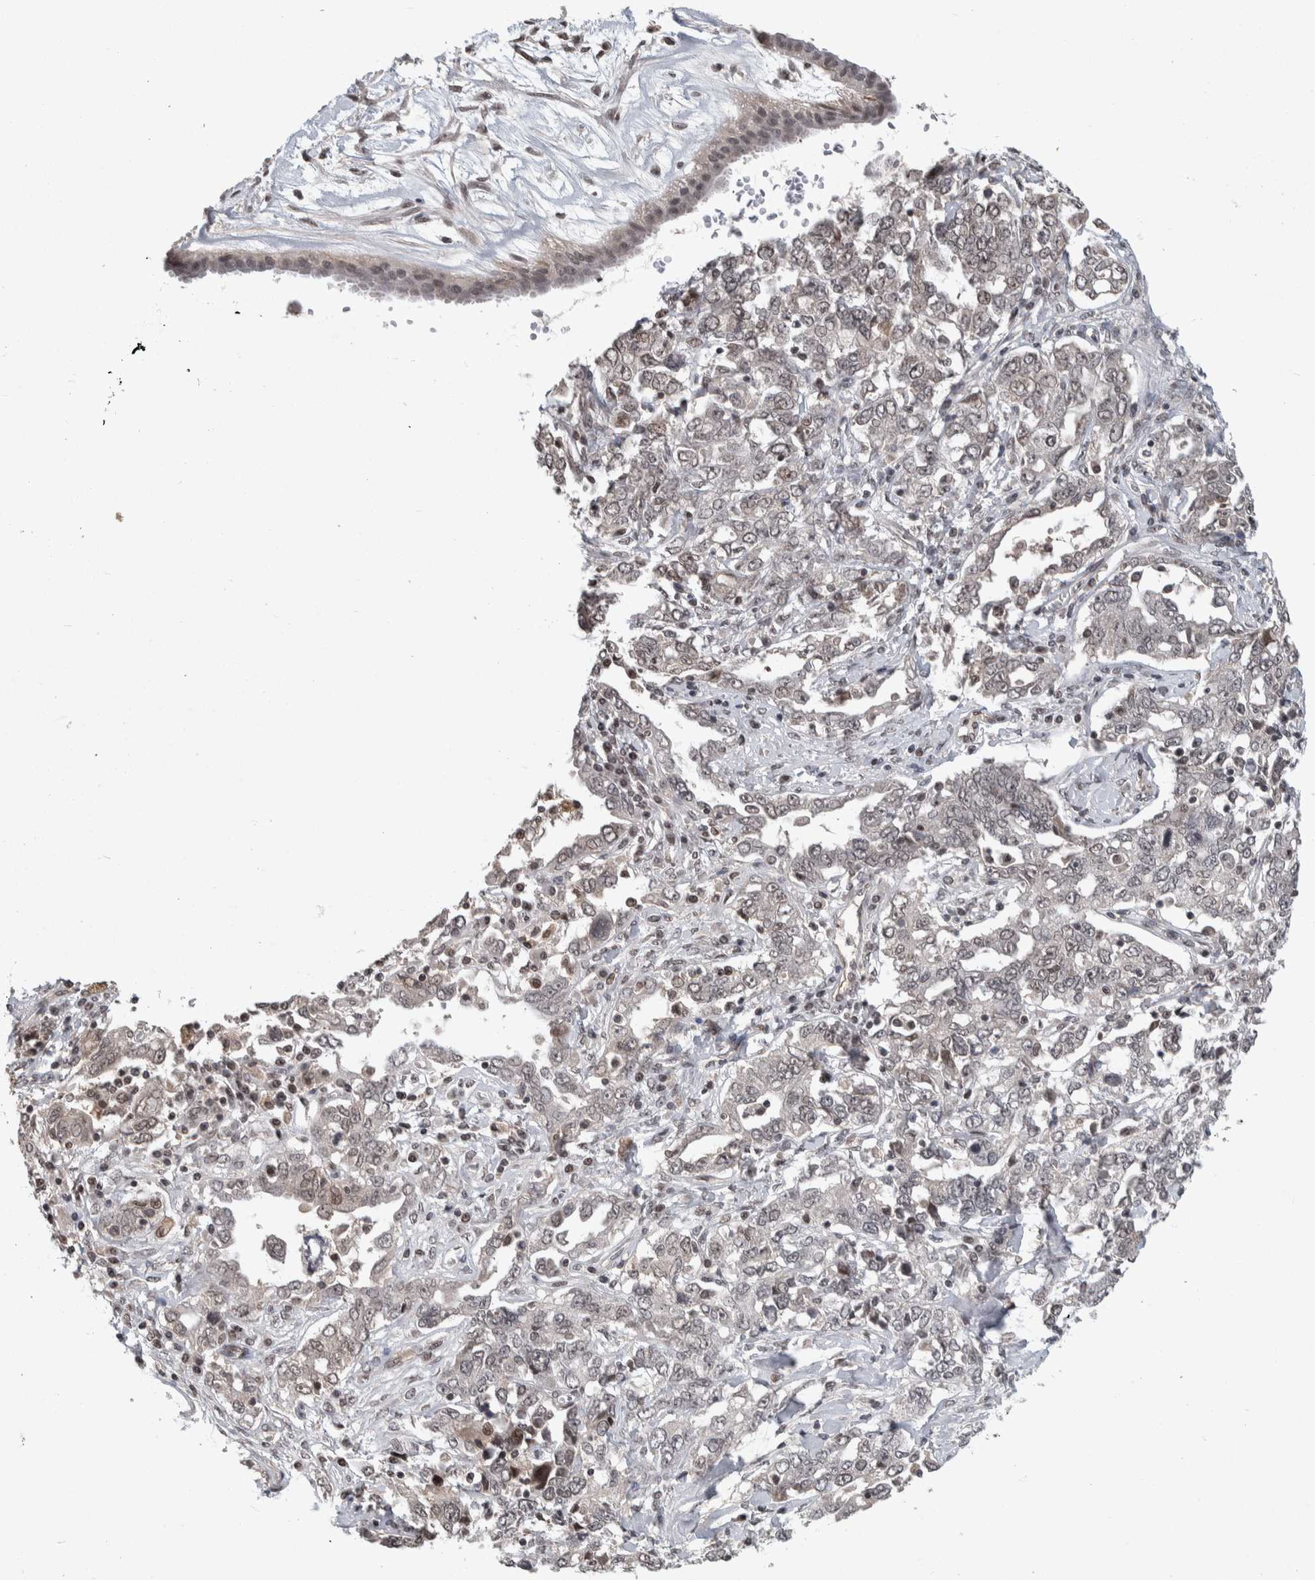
{"staining": {"intensity": "weak", "quantity": "<25%", "location": "nuclear"}, "tissue": "ovarian cancer", "cell_type": "Tumor cells", "image_type": "cancer", "snomed": [{"axis": "morphology", "description": "Cystadenocarcinoma, mucinous, NOS"}, {"axis": "topography", "description": "Ovary"}], "caption": "DAB (3,3'-diaminobenzidine) immunohistochemical staining of human ovarian mucinous cystadenocarcinoma exhibits no significant expression in tumor cells. (Brightfield microscopy of DAB (3,3'-diaminobenzidine) IHC at high magnification).", "gene": "ZSCAN21", "patient": {"sex": "female", "age": 73}}